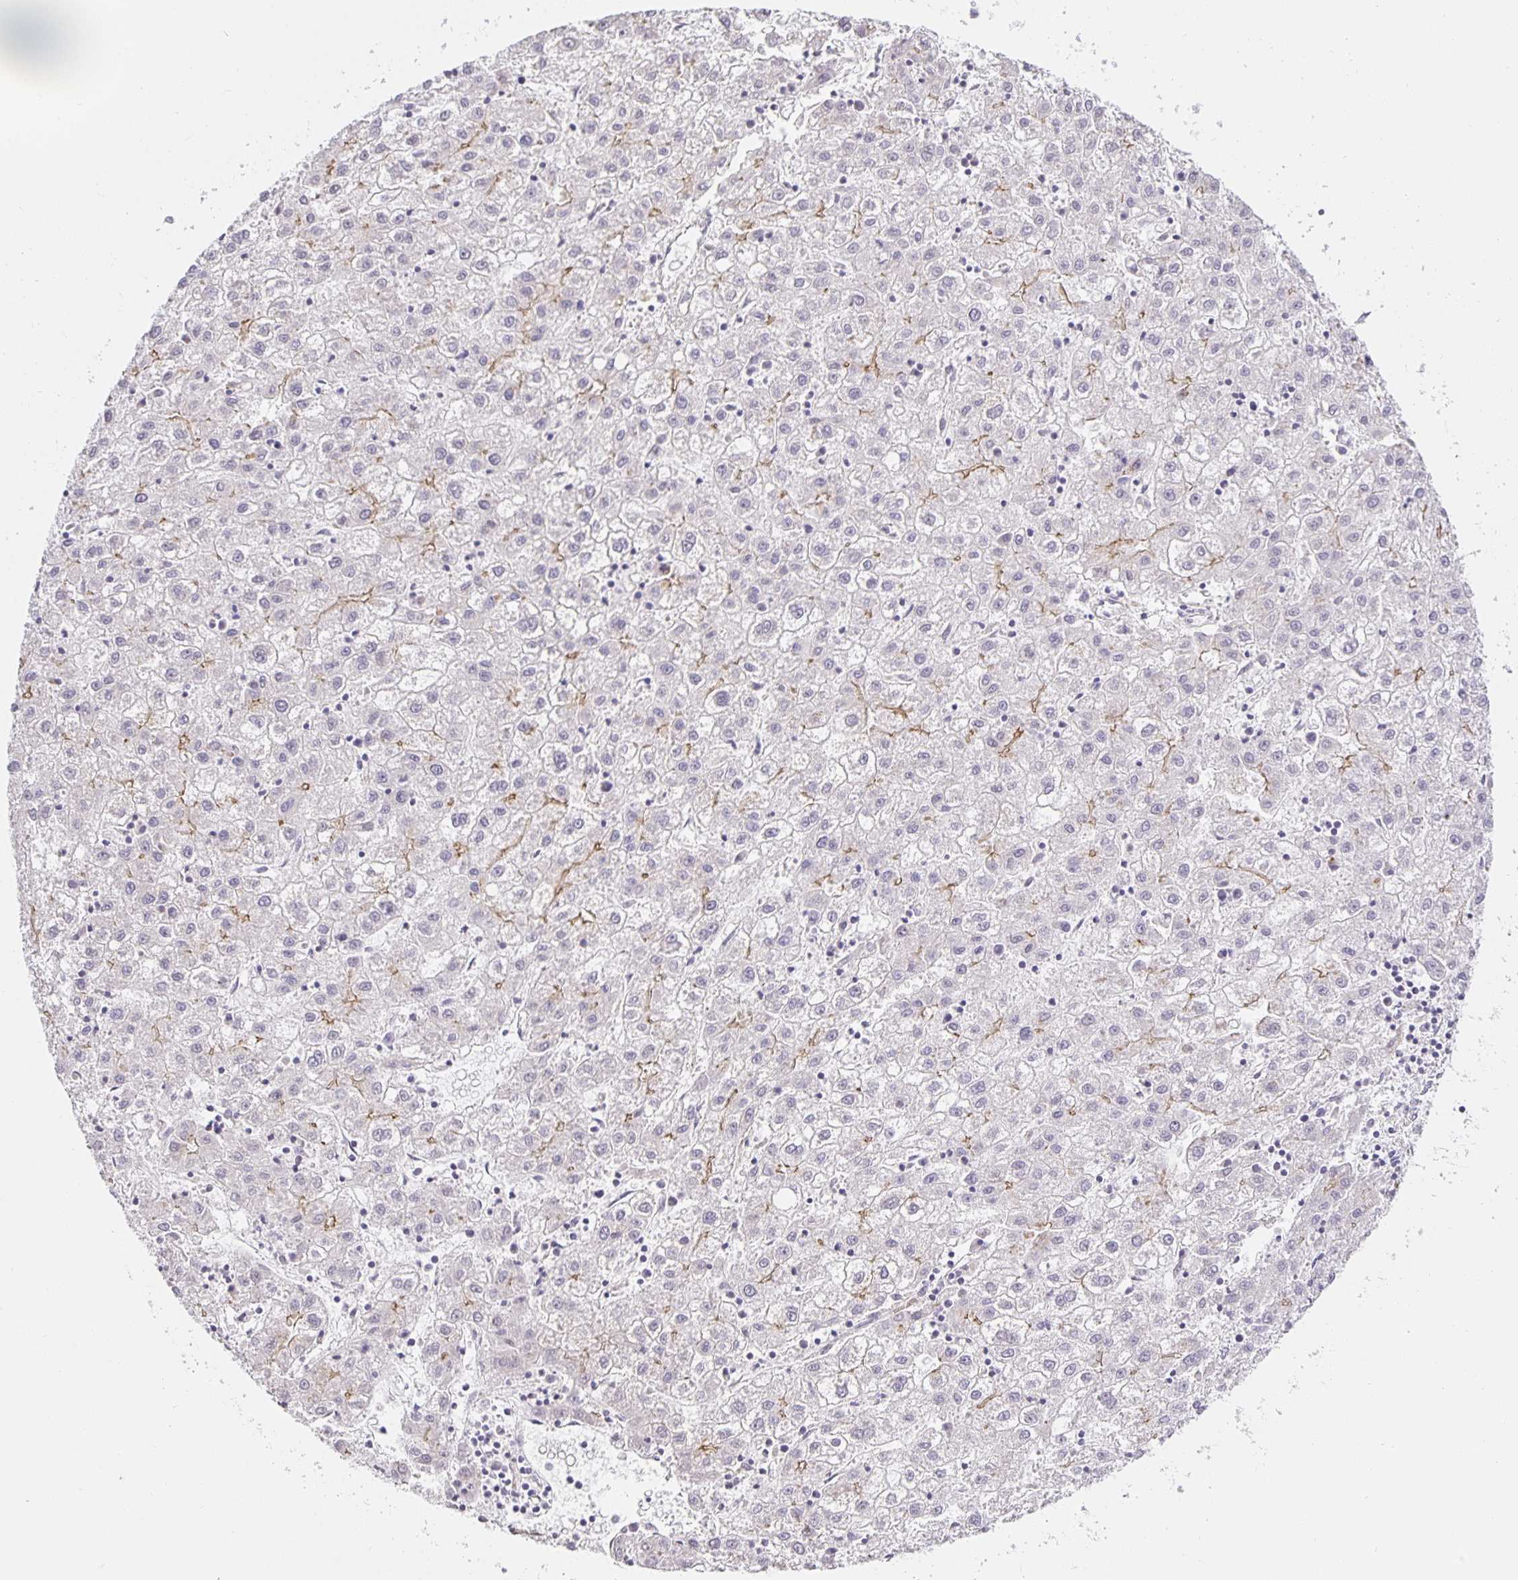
{"staining": {"intensity": "weak", "quantity": "<25%", "location": "cytoplasmic/membranous"}, "tissue": "liver cancer", "cell_type": "Tumor cells", "image_type": "cancer", "snomed": [{"axis": "morphology", "description": "Carcinoma, Hepatocellular, NOS"}, {"axis": "topography", "description": "Liver"}], "caption": "The histopathology image demonstrates no staining of tumor cells in liver cancer (hepatocellular carcinoma).", "gene": "TJP3", "patient": {"sex": "male", "age": 72}}